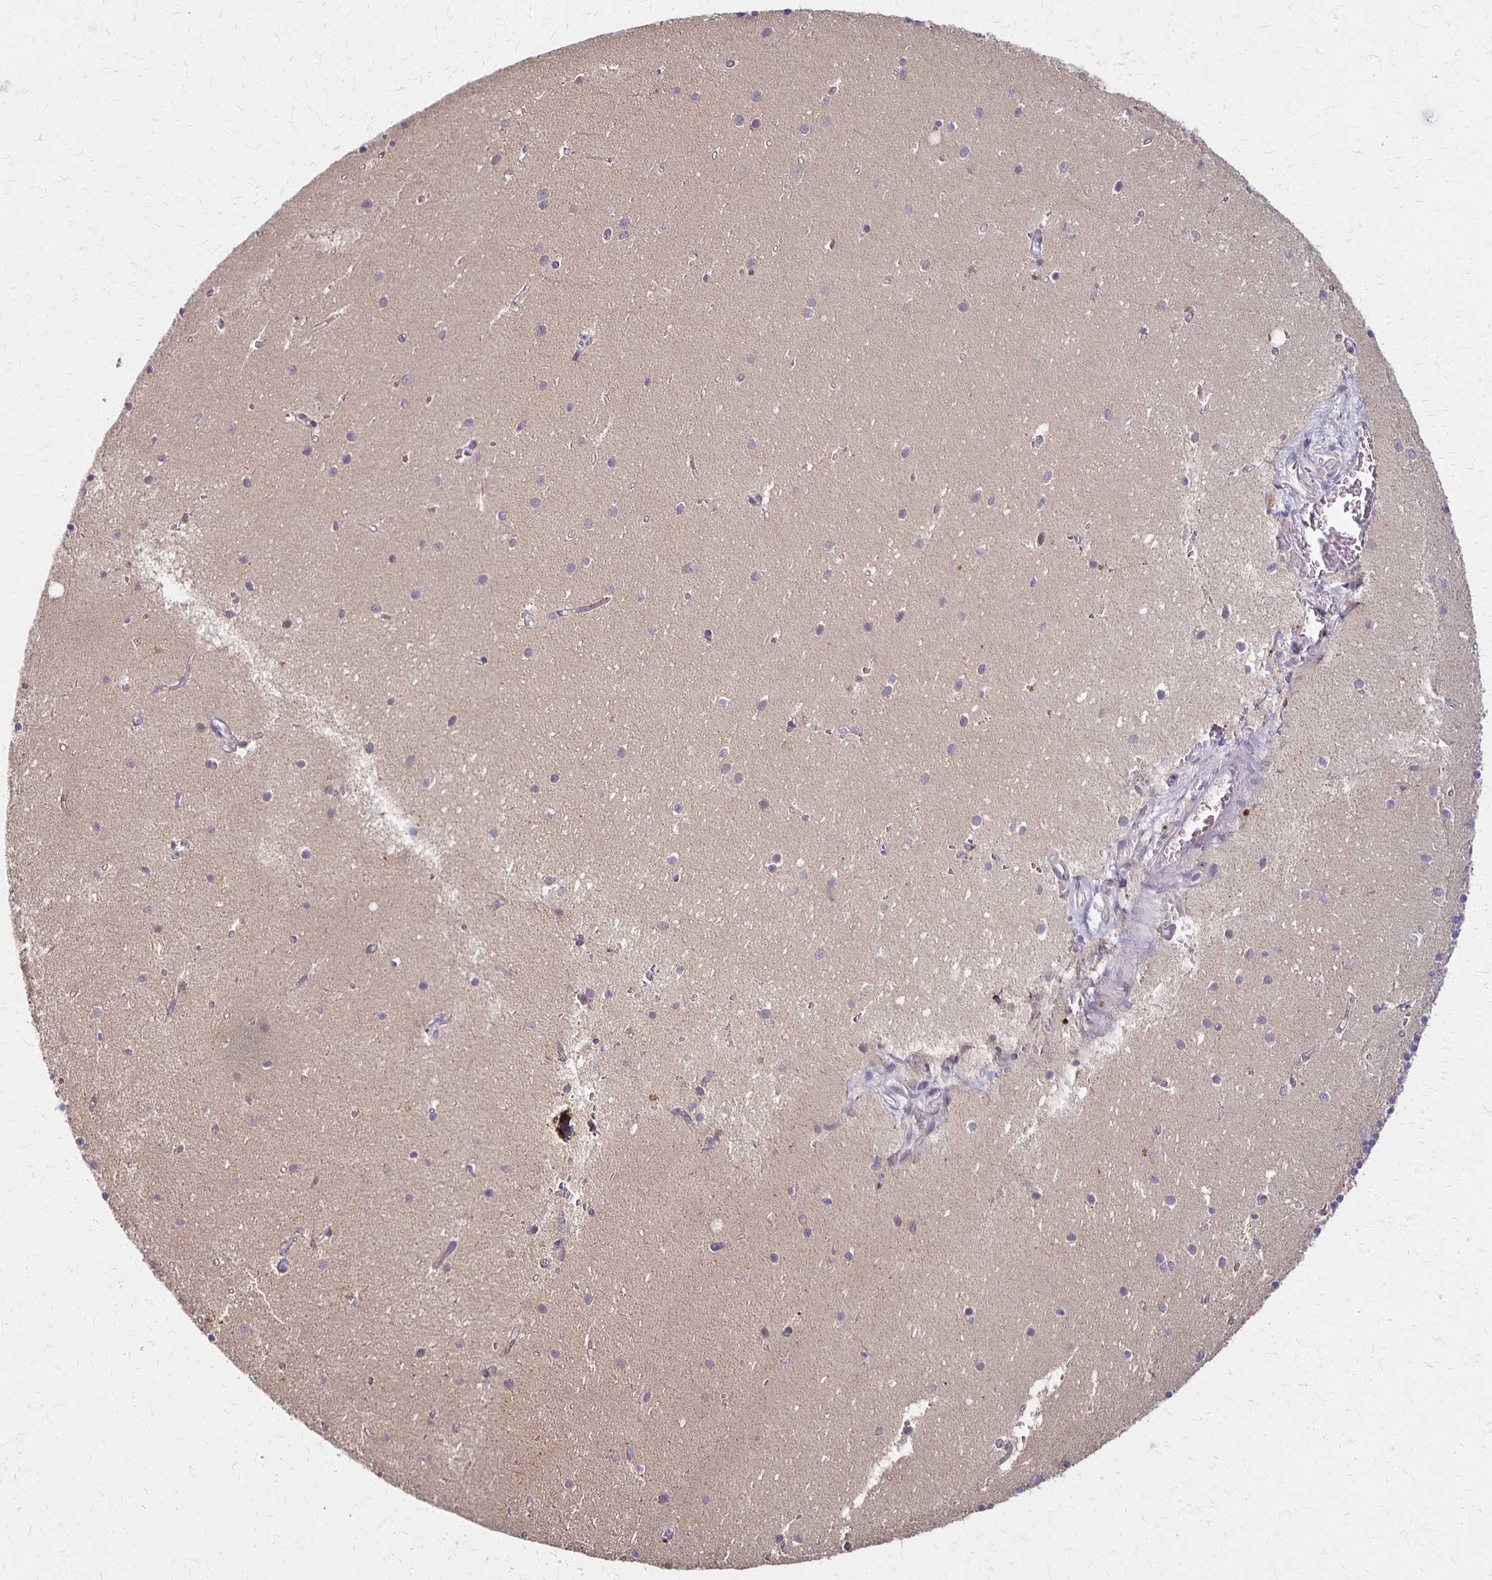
{"staining": {"intensity": "negative", "quantity": "none", "location": "none"}, "tissue": "cerebellum", "cell_type": "Cells in granular layer", "image_type": "normal", "snomed": [{"axis": "morphology", "description": "Normal tissue, NOS"}, {"axis": "topography", "description": "Cerebellum"}], "caption": "IHC image of unremarkable cerebellum: human cerebellum stained with DAB shows no significant protein staining in cells in granular layer.", "gene": "GPX4", "patient": {"sex": "male", "age": 54}}